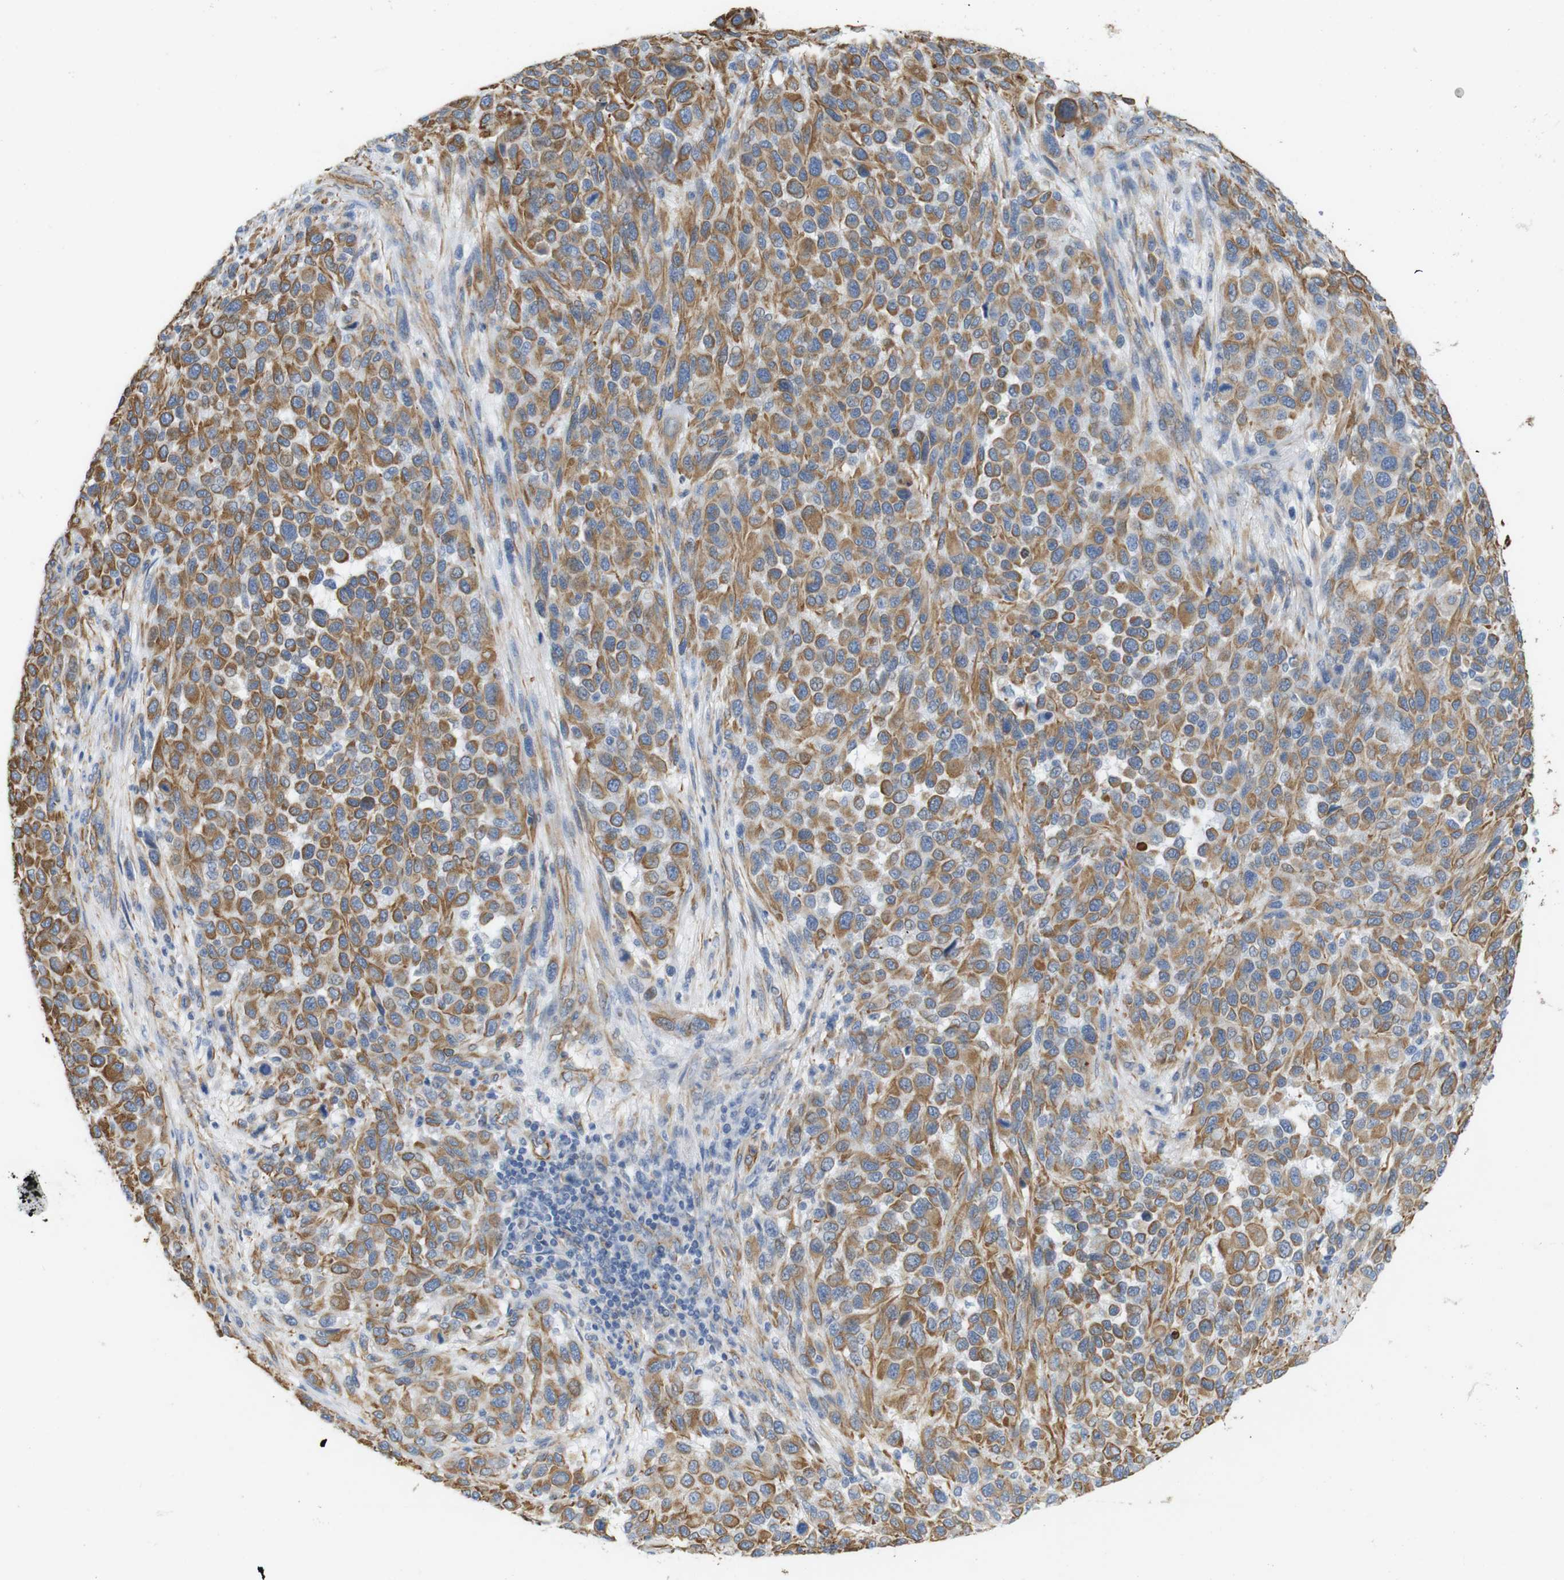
{"staining": {"intensity": "moderate", "quantity": ">75%", "location": "cytoplasmic/membranous"}, "tissue": "melanoma", "cell_type": "Tumor cells", "image_type": "cancer", "snomed": [{"axis": "morphology", "description": "Malignant melanoma, Metastatic site"}, {"axis": "topography", "description": "Lymph node"}], "caption": "IHC (DAB (3,3'-diaminobenzidine)) staining of malignant melanoma (metastatic site) demonstrates moderate cytoplasmic/membranous protein staining in about >75% of tumor cells. The protein of interest is shown in brown color, while the nuclei are stained blue.", "gene": "MS4A10", "patient": {"sex": "male", "age": 61}}